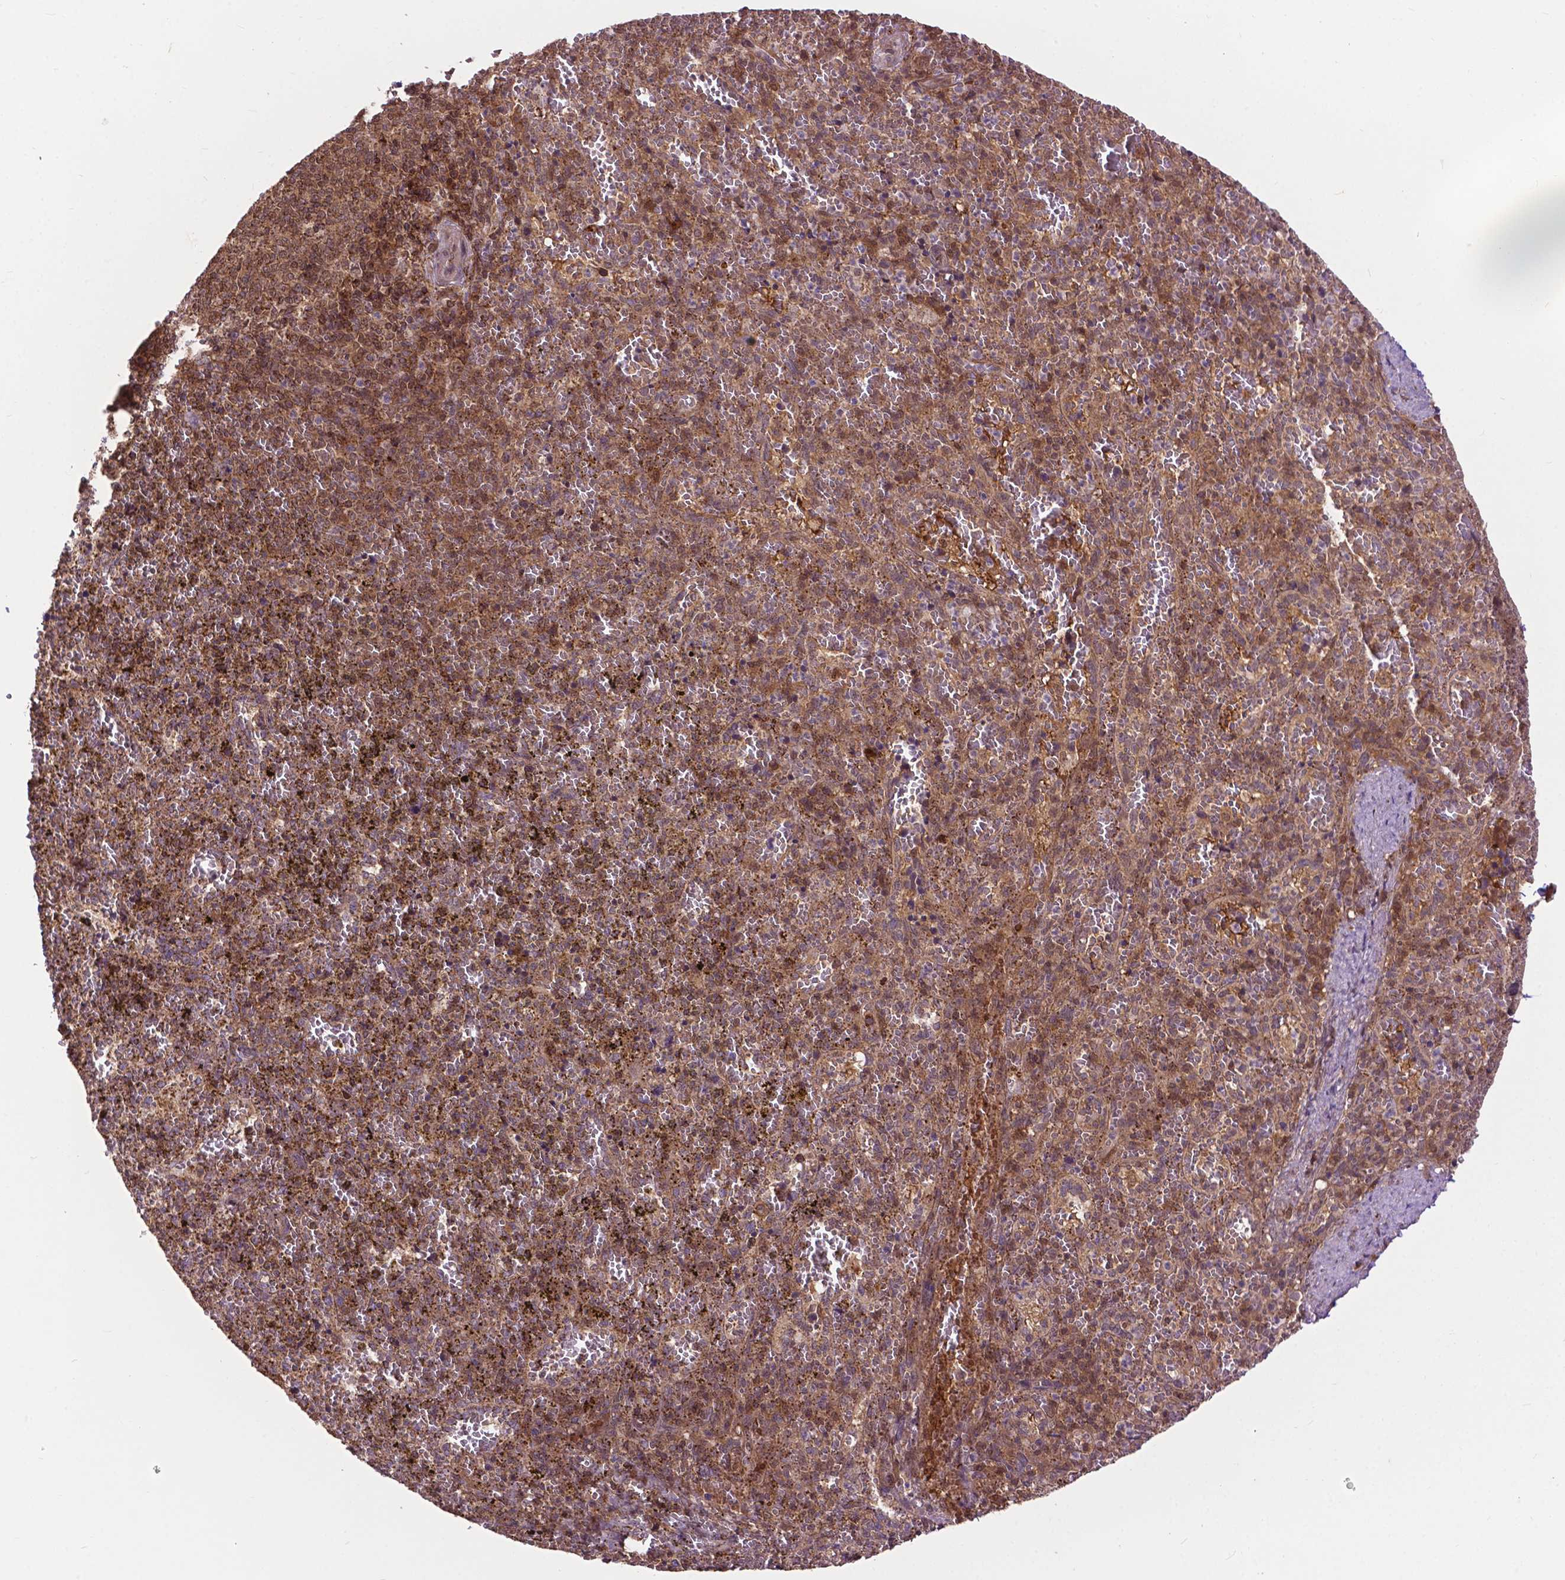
{"staining": {"intensity": "moderate", "quantity": ">75%", "location": "cytoplasmic/membranous"}, "tissue": "spleen", "cell_type": "Cells in red pulp", "image_type": "normal", "snomed": [{"axis": "morphology", "description": "Normal tissue, NOS"}, {"axis": "topography", "description": "Spleen"}], "caption": "Immunohistochemical staining of unremarkable spleen demonstrates moderate cytoplasmic/membranous protein expression in about >75% of cells in red pulp.", "gene": "CHMP4A", "patient": {"sex": "female", "age": 50}}